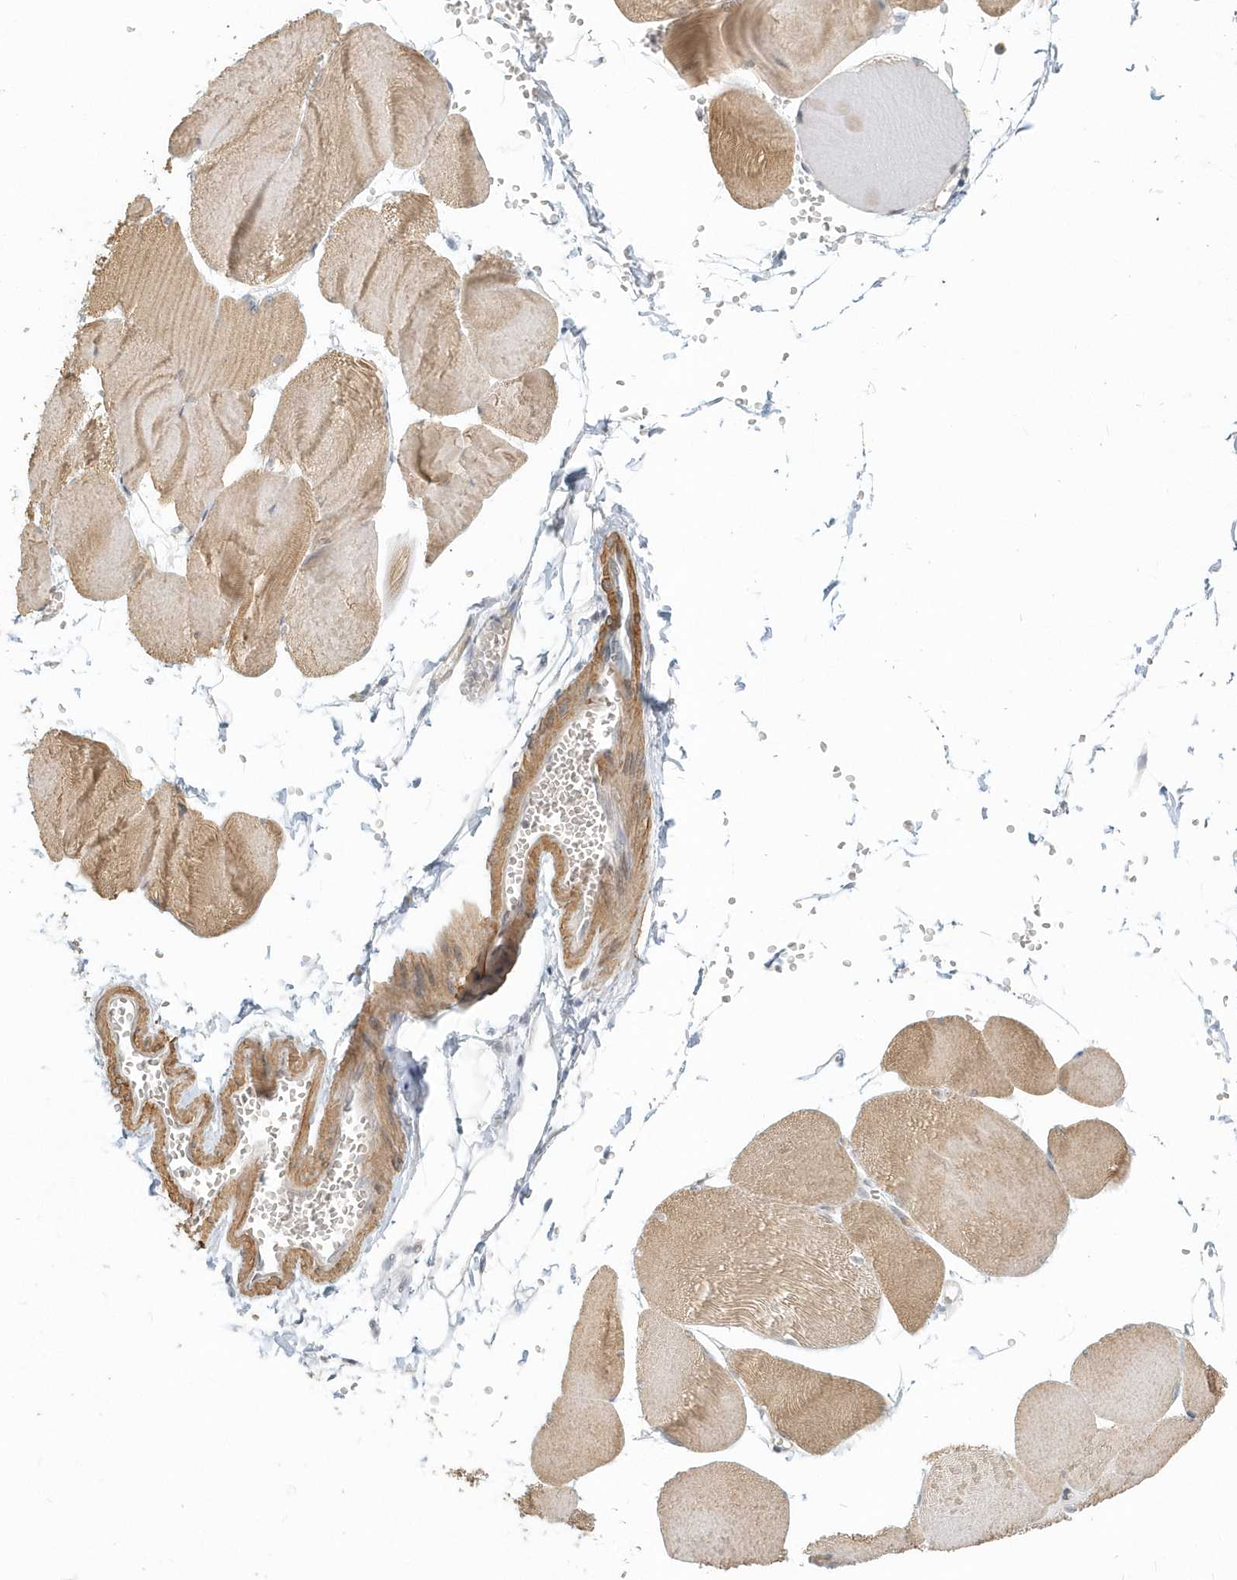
{"staining": {"intensity": "moderate", "quantity": "25%-75%", "location": "cytoplasmic/membranous"}, "tissue": "skeletal muscle", "cell_type": "Myocytes", "image_type": "normal", "snomed": [{"axis": "morphology", "description": "Normal tissue, NOS"}, {"axis": "morphology", "description": "Basal cell carcinoma"}, {"axis": "topography", "description": "Skeletal muscle"}], "caption": "Brown immunohistochemical staining in unremarkable skeletal muscle demonstrates moderate cytoplasmic/membranous staining in approximately 25%-75% of myocytes.", "gene": "NAPB", "patient": {"sex": "female", "age": 64}}